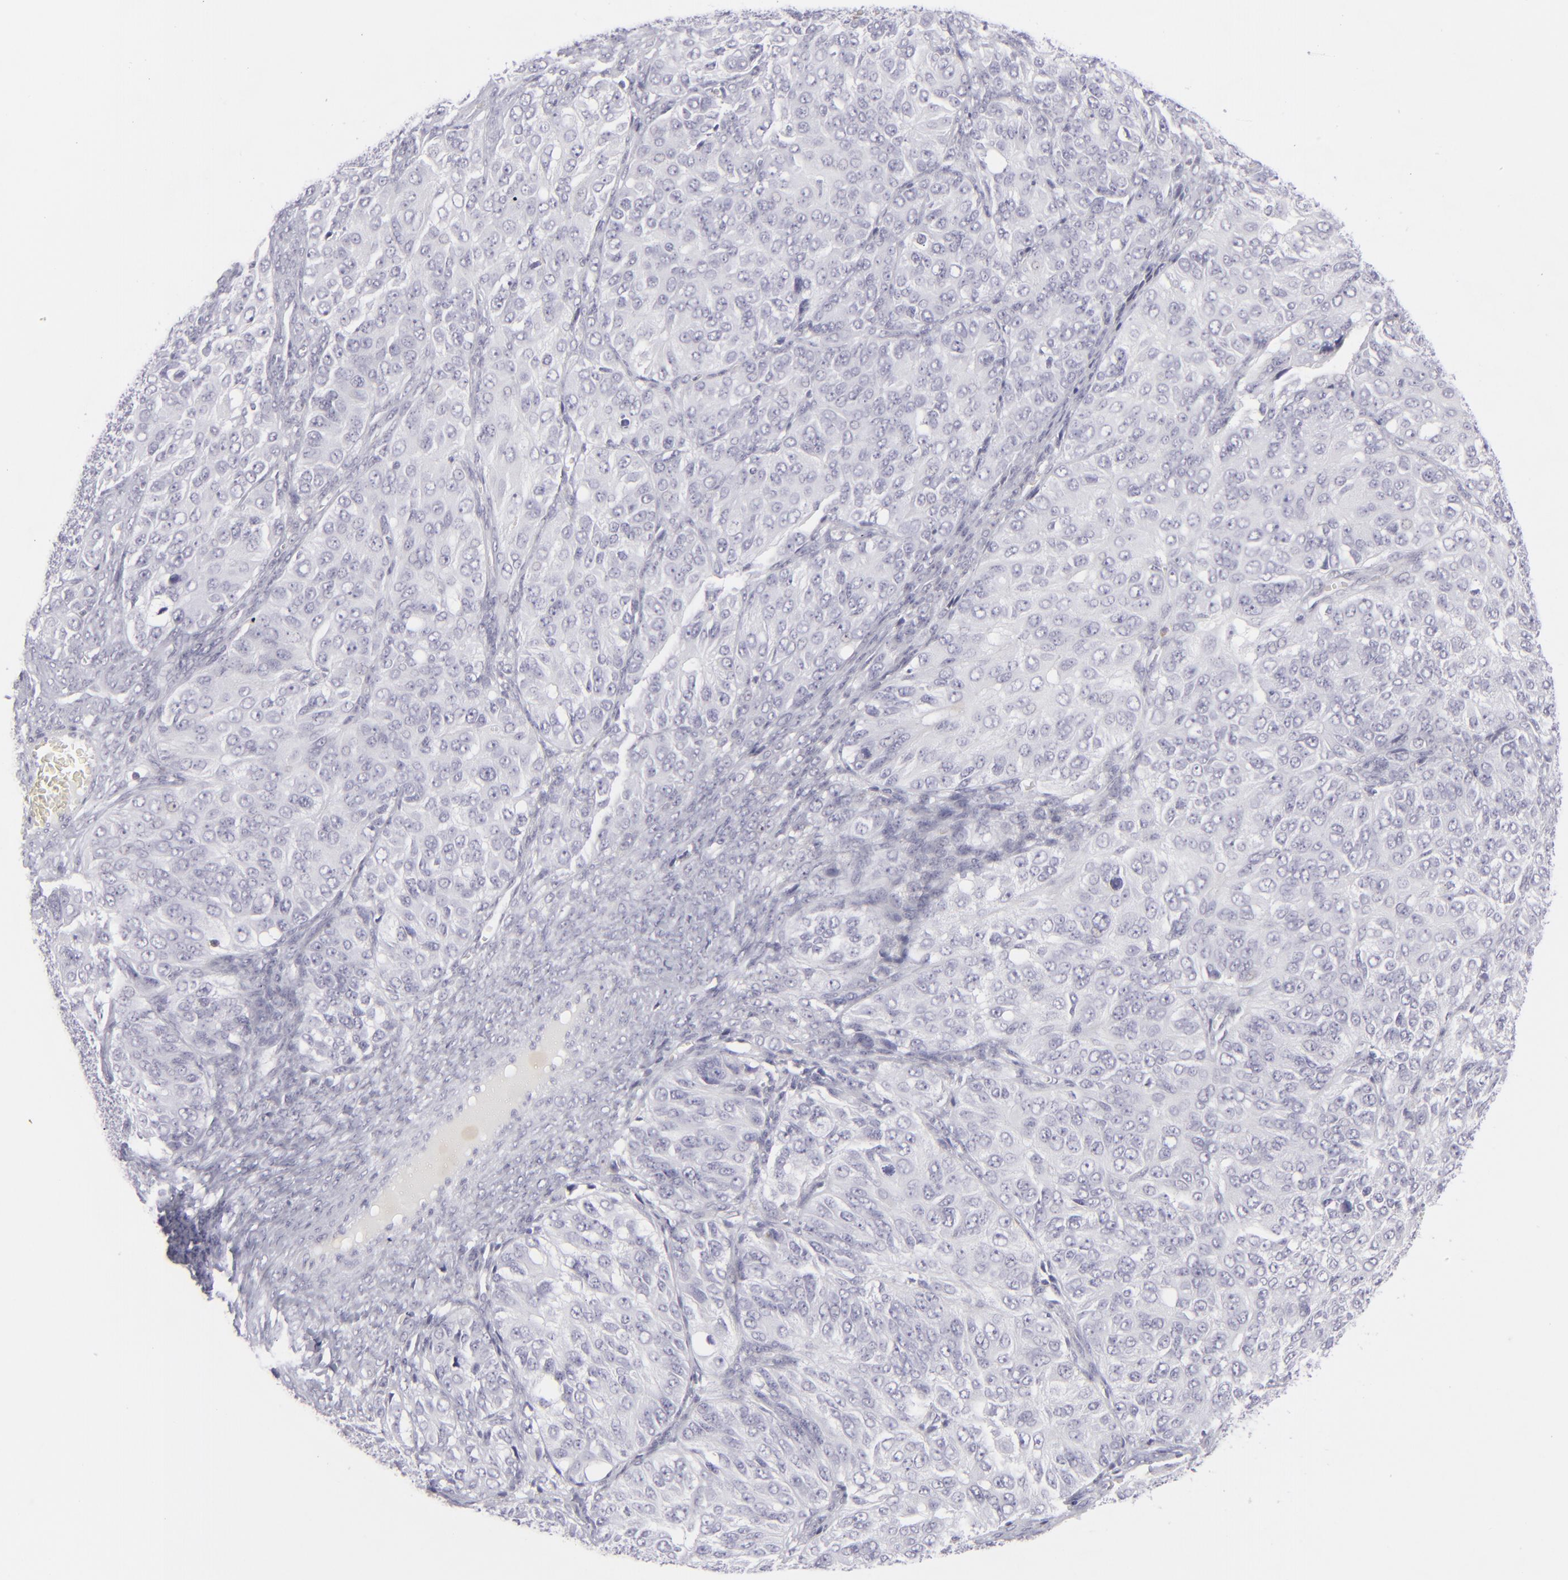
{"staining": {"intensity": "negative", "quantity": "none", "location": "none"}, "tissue": "ovarian cancer", "cell_type": "Tumor cells", "image_type": "cancer", "snomed": [{"axis": "morphology", "description": "Carcinoma, endometroid"}, {"axis": "topography", "description": "Ovary"}], "caption": "High power microscopy histopathology image of an immunohistochemistry (IHC) histopathology image of ovarian endometroid carcinoma, revealing no significant positivity in tumor cells. Brightfield microscopy of IHC stained with DAB (brown) and hematoxylin (blue), captured at high magnification.", "gene": "CD7", "patient": {"sex": "female", "age": 51}}